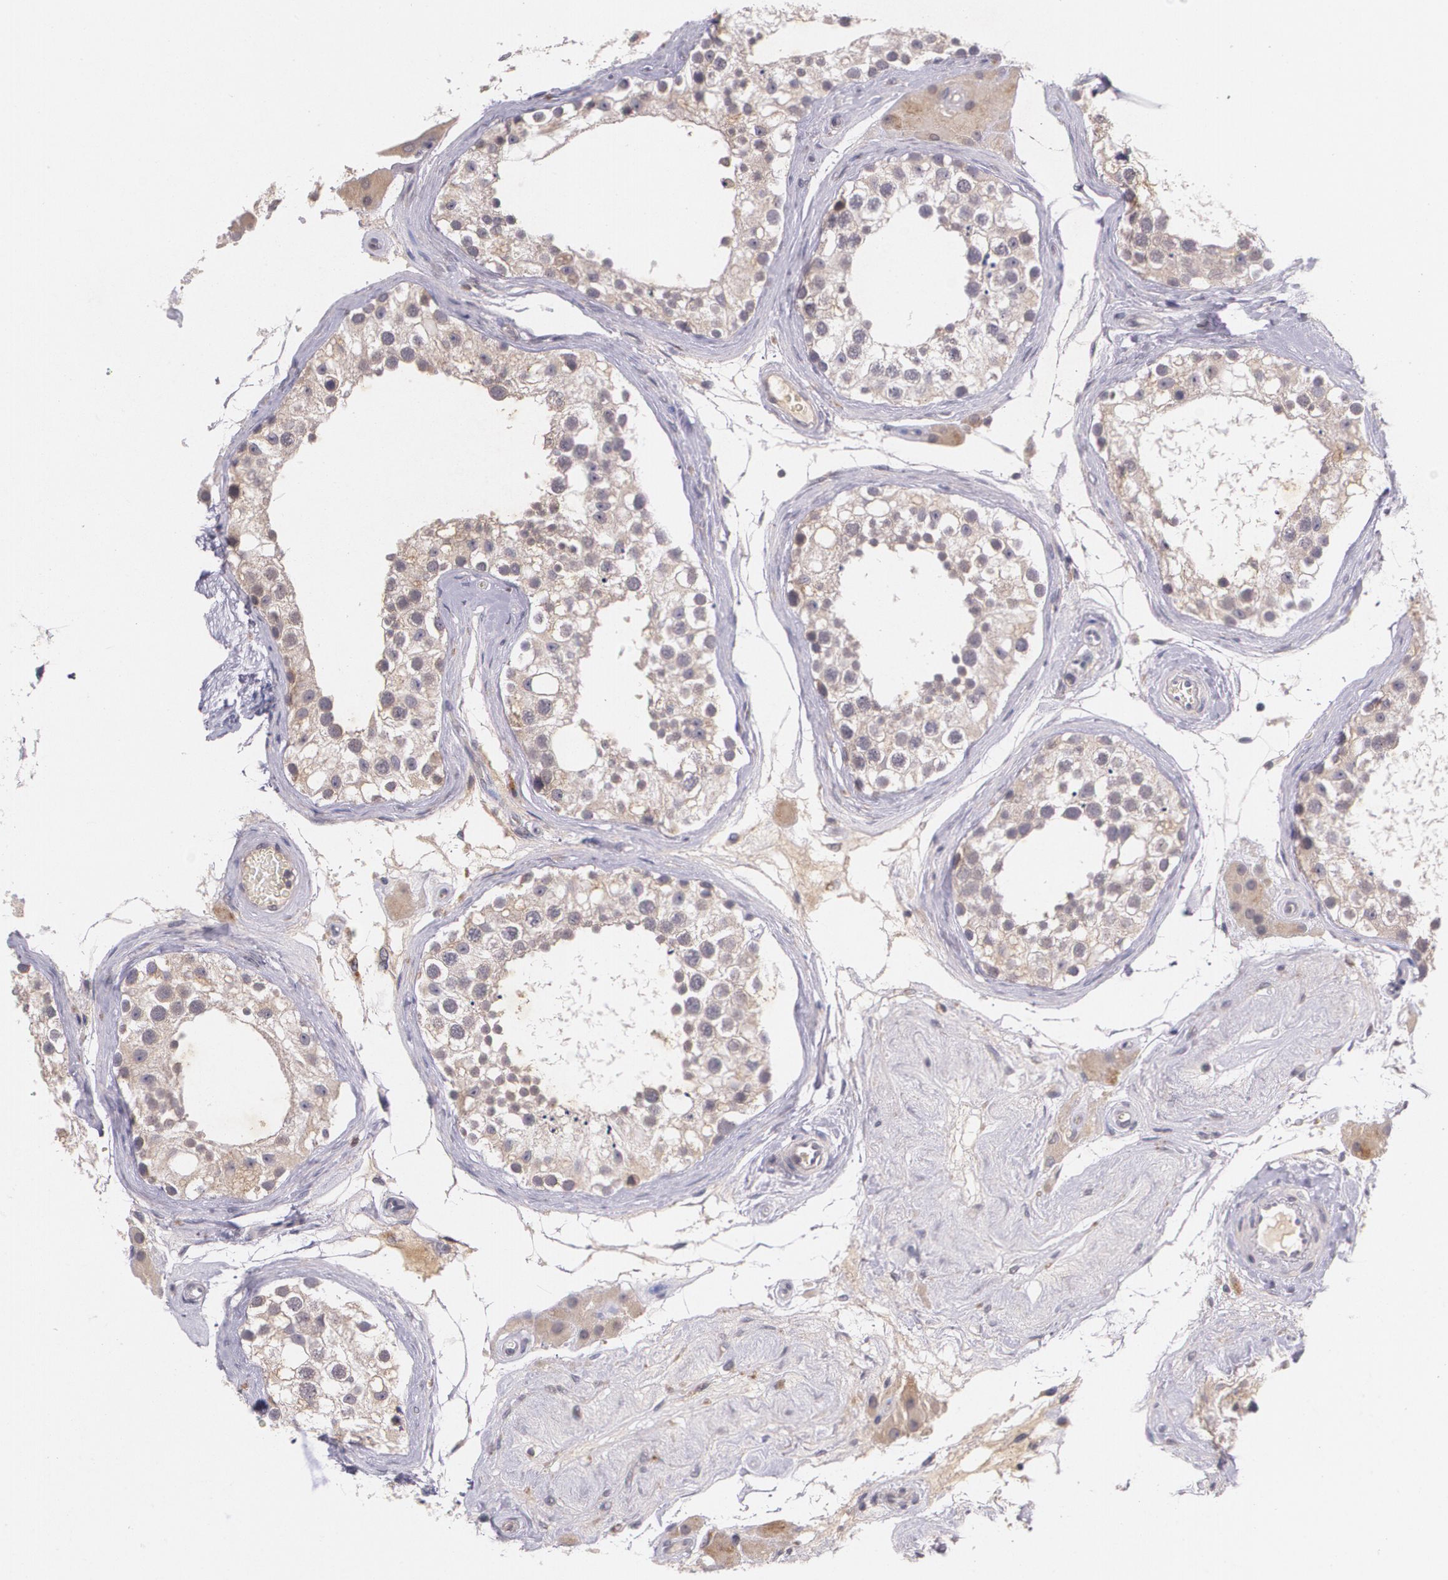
{"staining": {"intensity": "moderate", "quantity": ">75%", "location": "cytoplasmic/membranous"}, "tissue": "testis", "cell_type": "Cells in seminiferous ducts", "image_type": "normal", "snomed": [{"axis": "morphology", "description": "Normal tissue, NOS"}, {"axis": "topography", "description": "Testis"}], "caption": "The photomicrograph shows staining of unremarkable testis, revealing moderate cytoplasmic/membranous protein positivity (brown color) within cells in seminiferous ducts. Immunohistochemistry stains the protein of interest in brown and the nuclei are stained blue.", "gene": "TM4SF1", "patient": {"sex": "male", "age": 68}}